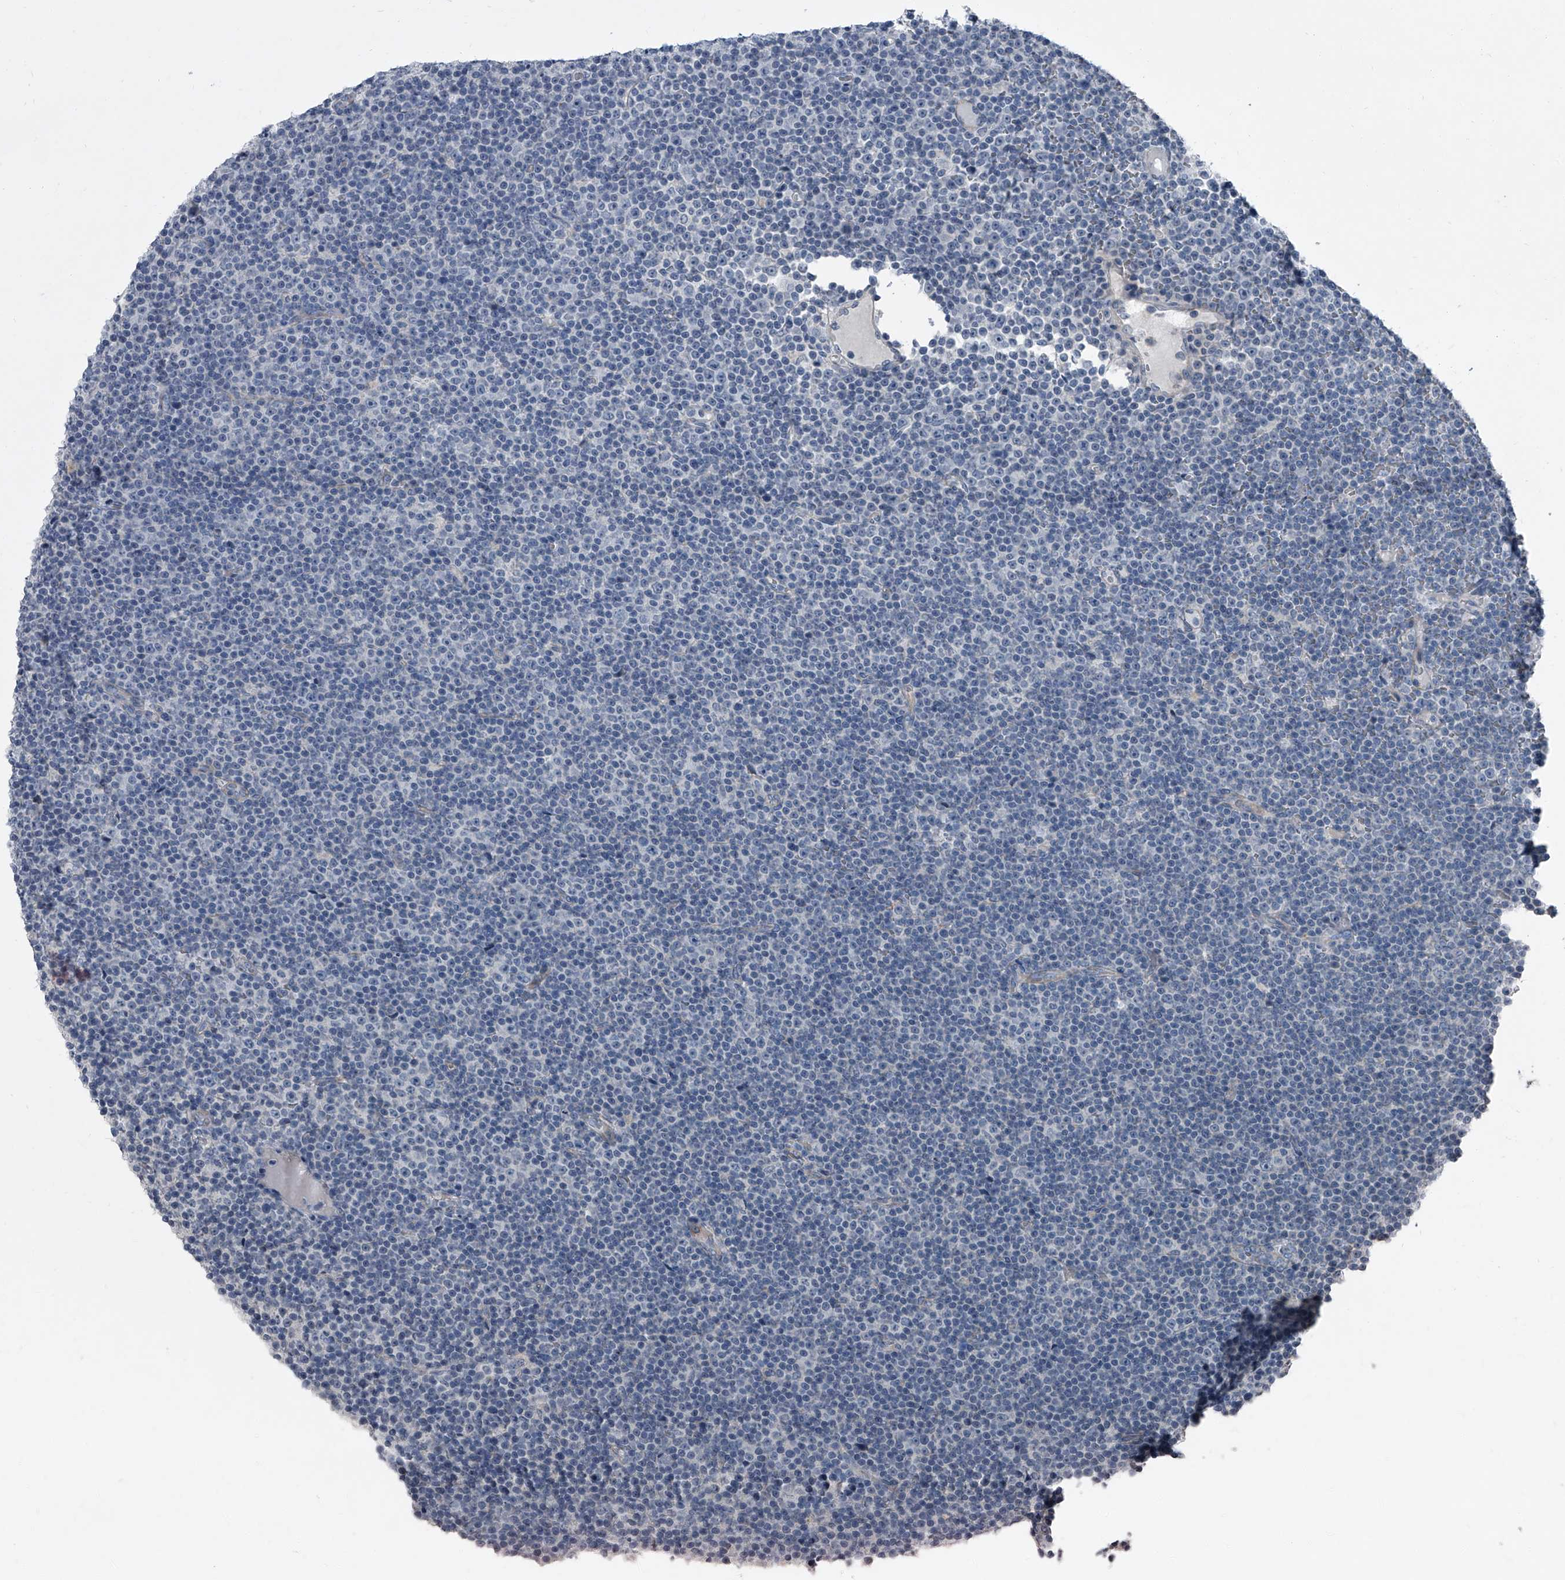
{"staining": {"intensity": "negative", "quantity": "none", "location": "none"}, "tissue": "lymphoma", "cell_type": "Tumor cells", "image_type": "cancer", "snomed": [{"axis": "morphology", "description": "Malignant lymphoma, non-Hodgkin's type, Low grade"}, {"axis": "topography", "description": "Lymph node"}], "caption": "This is an IHC photomicrograph of lymphoma. There is no positivity in tumor cells.", "gene": "HEPHL1", "patient": {"sex": "female", "age": 67}}